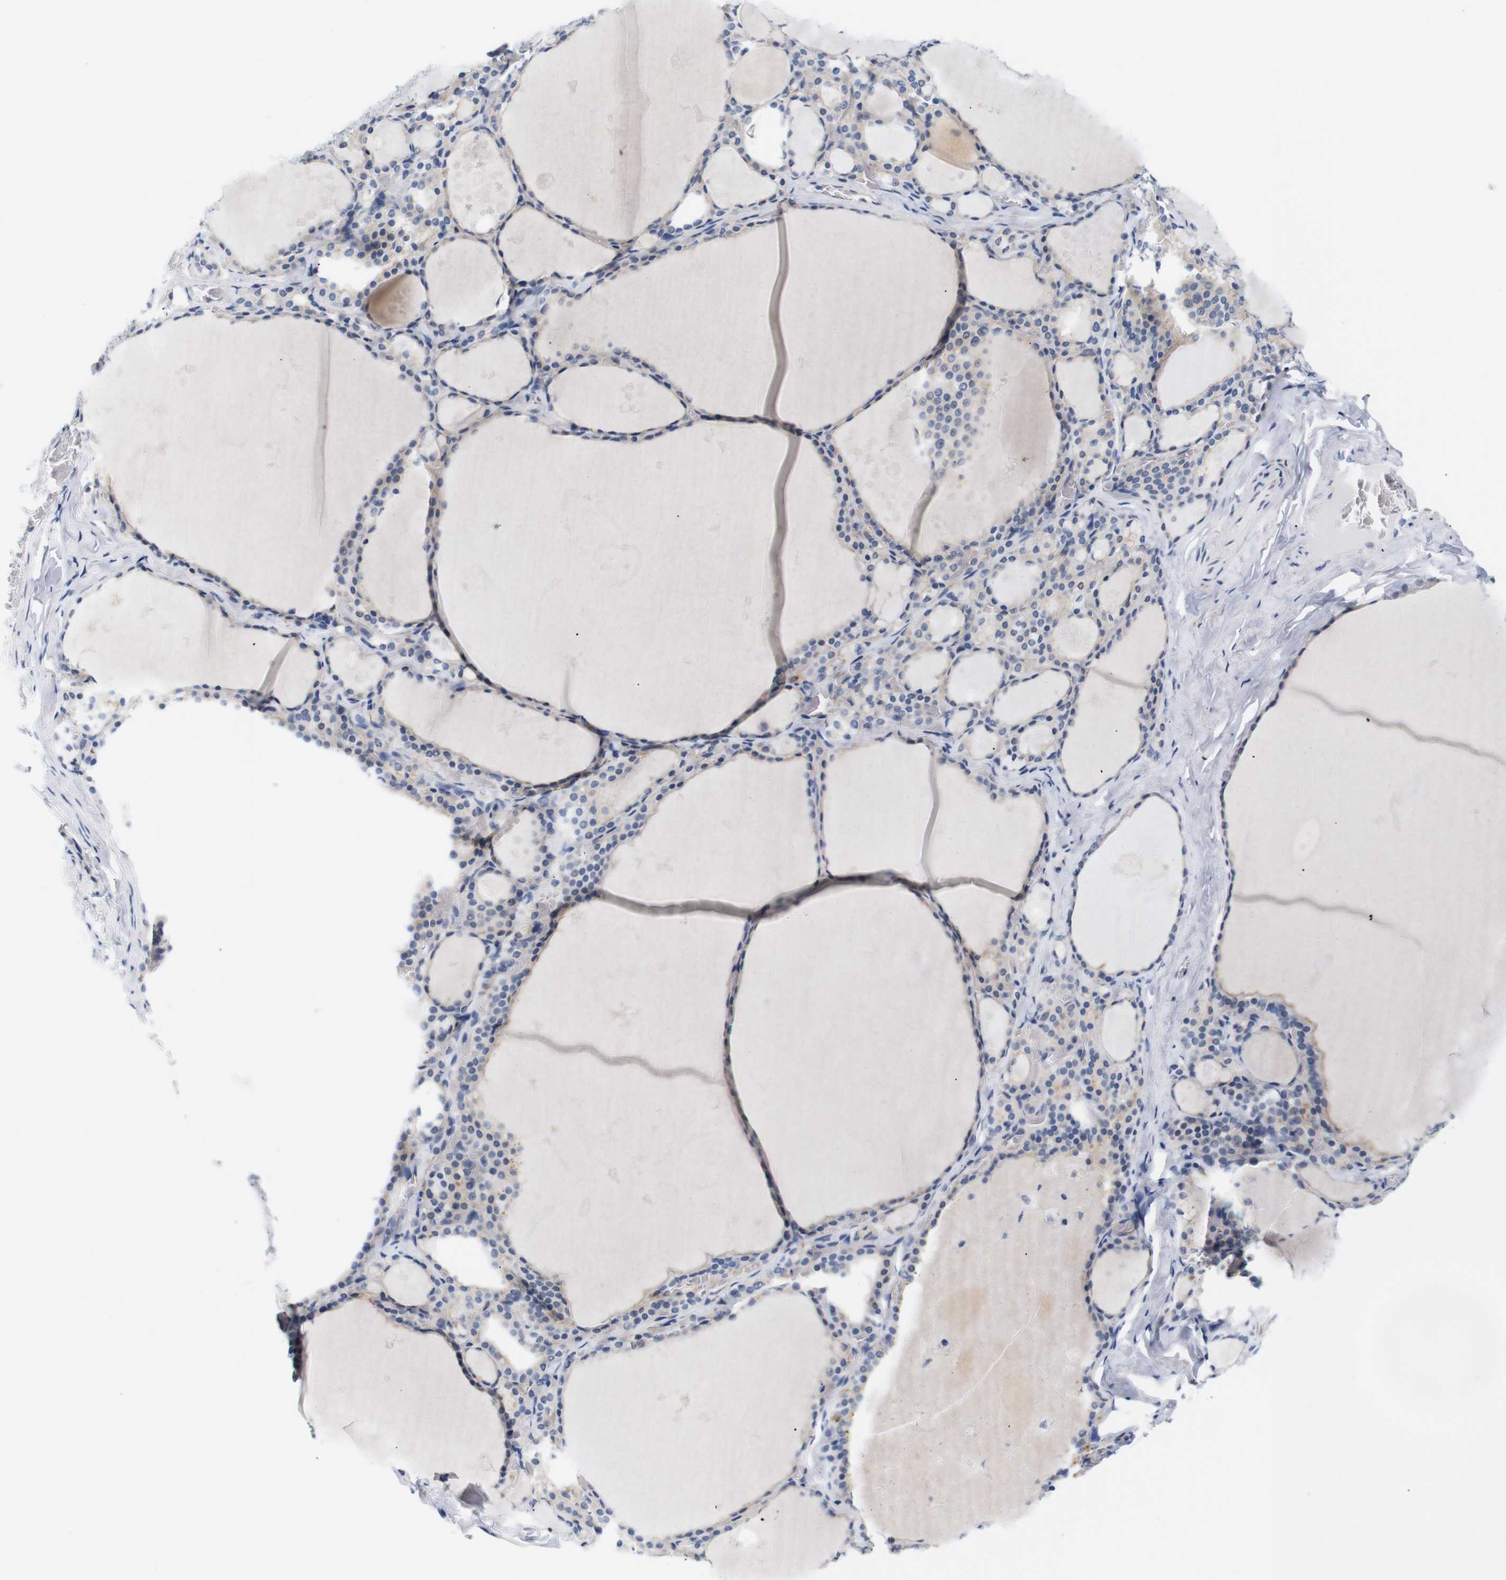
{"staining": {"intensity": "negative", "quantity": "none", "location": "none"}, "tissue": "thyroid gland", "cell_type": "Glandular cells", "image_type": "normal", "snomed": [{"axis": "morphology", "description": "Normal tissue, NOS"}, {"axis": "topography", "description": "Thyroid gland"}], "caption": "Protein analysis of benign thyroid gland reveals no significant expression in glandular cells.", "gene": "STMN3", "patient": {"sex": "male", "age": 56}}